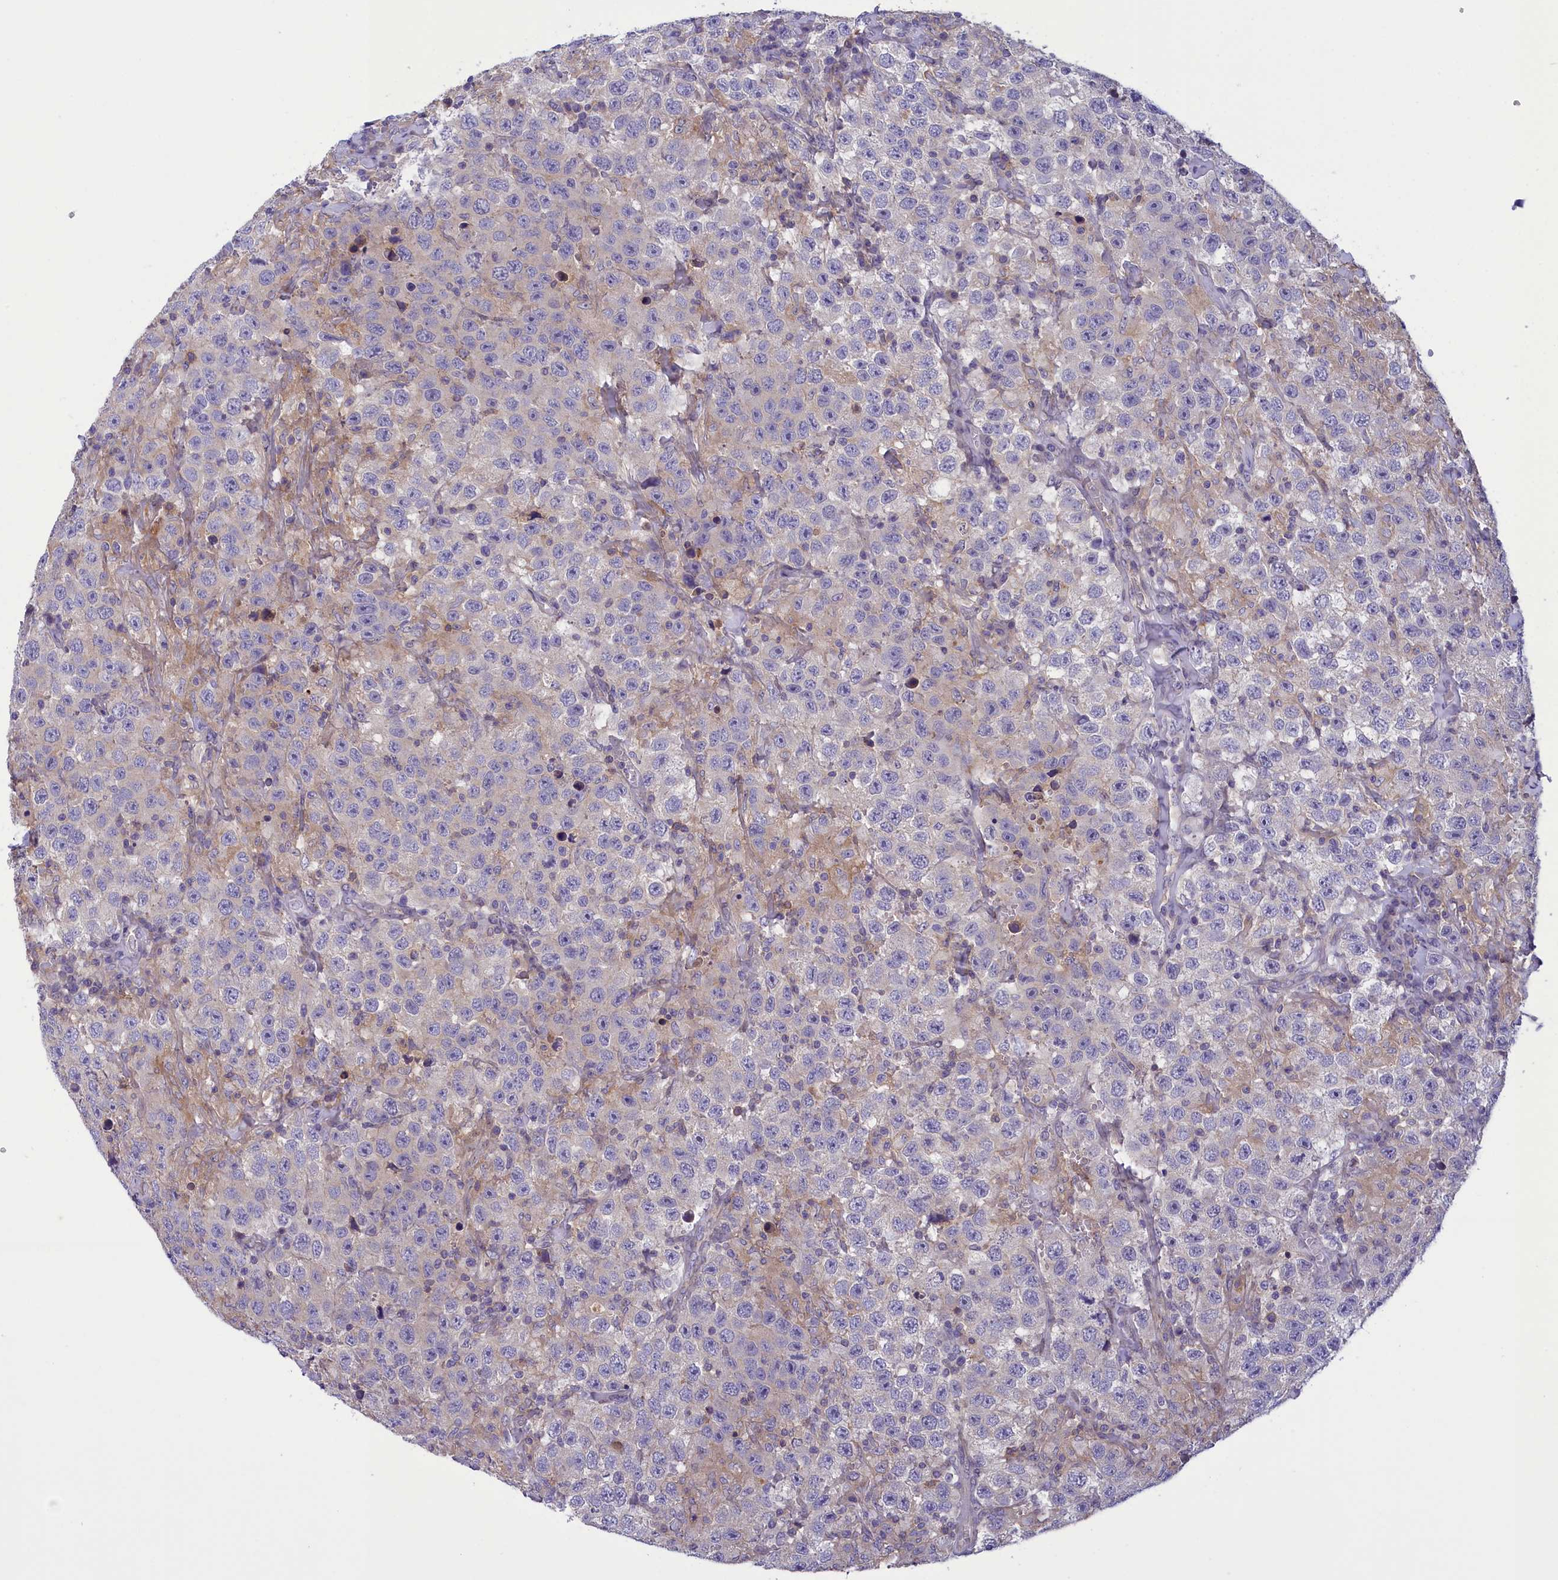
{"staining": {"intensity": "negative", "quantity": "none", "location": "none"}, "tissue": "testis cancer", "cell_type": "Tumor cells", "image_type": "cancer", "snomed": [{"axis": "morphology", "description": "Seminoma, NOS"}, {"axis": "topography", "description": "Testis"}], "caption": "High power microscopy photomicrograph of an immunohistochemistry (IHC) histopathology image of seminoma (testis), revealing no significant positivity in tumor cells.", "gene": "CORO2A", "patient": {"sex": "male", "age": 41}}